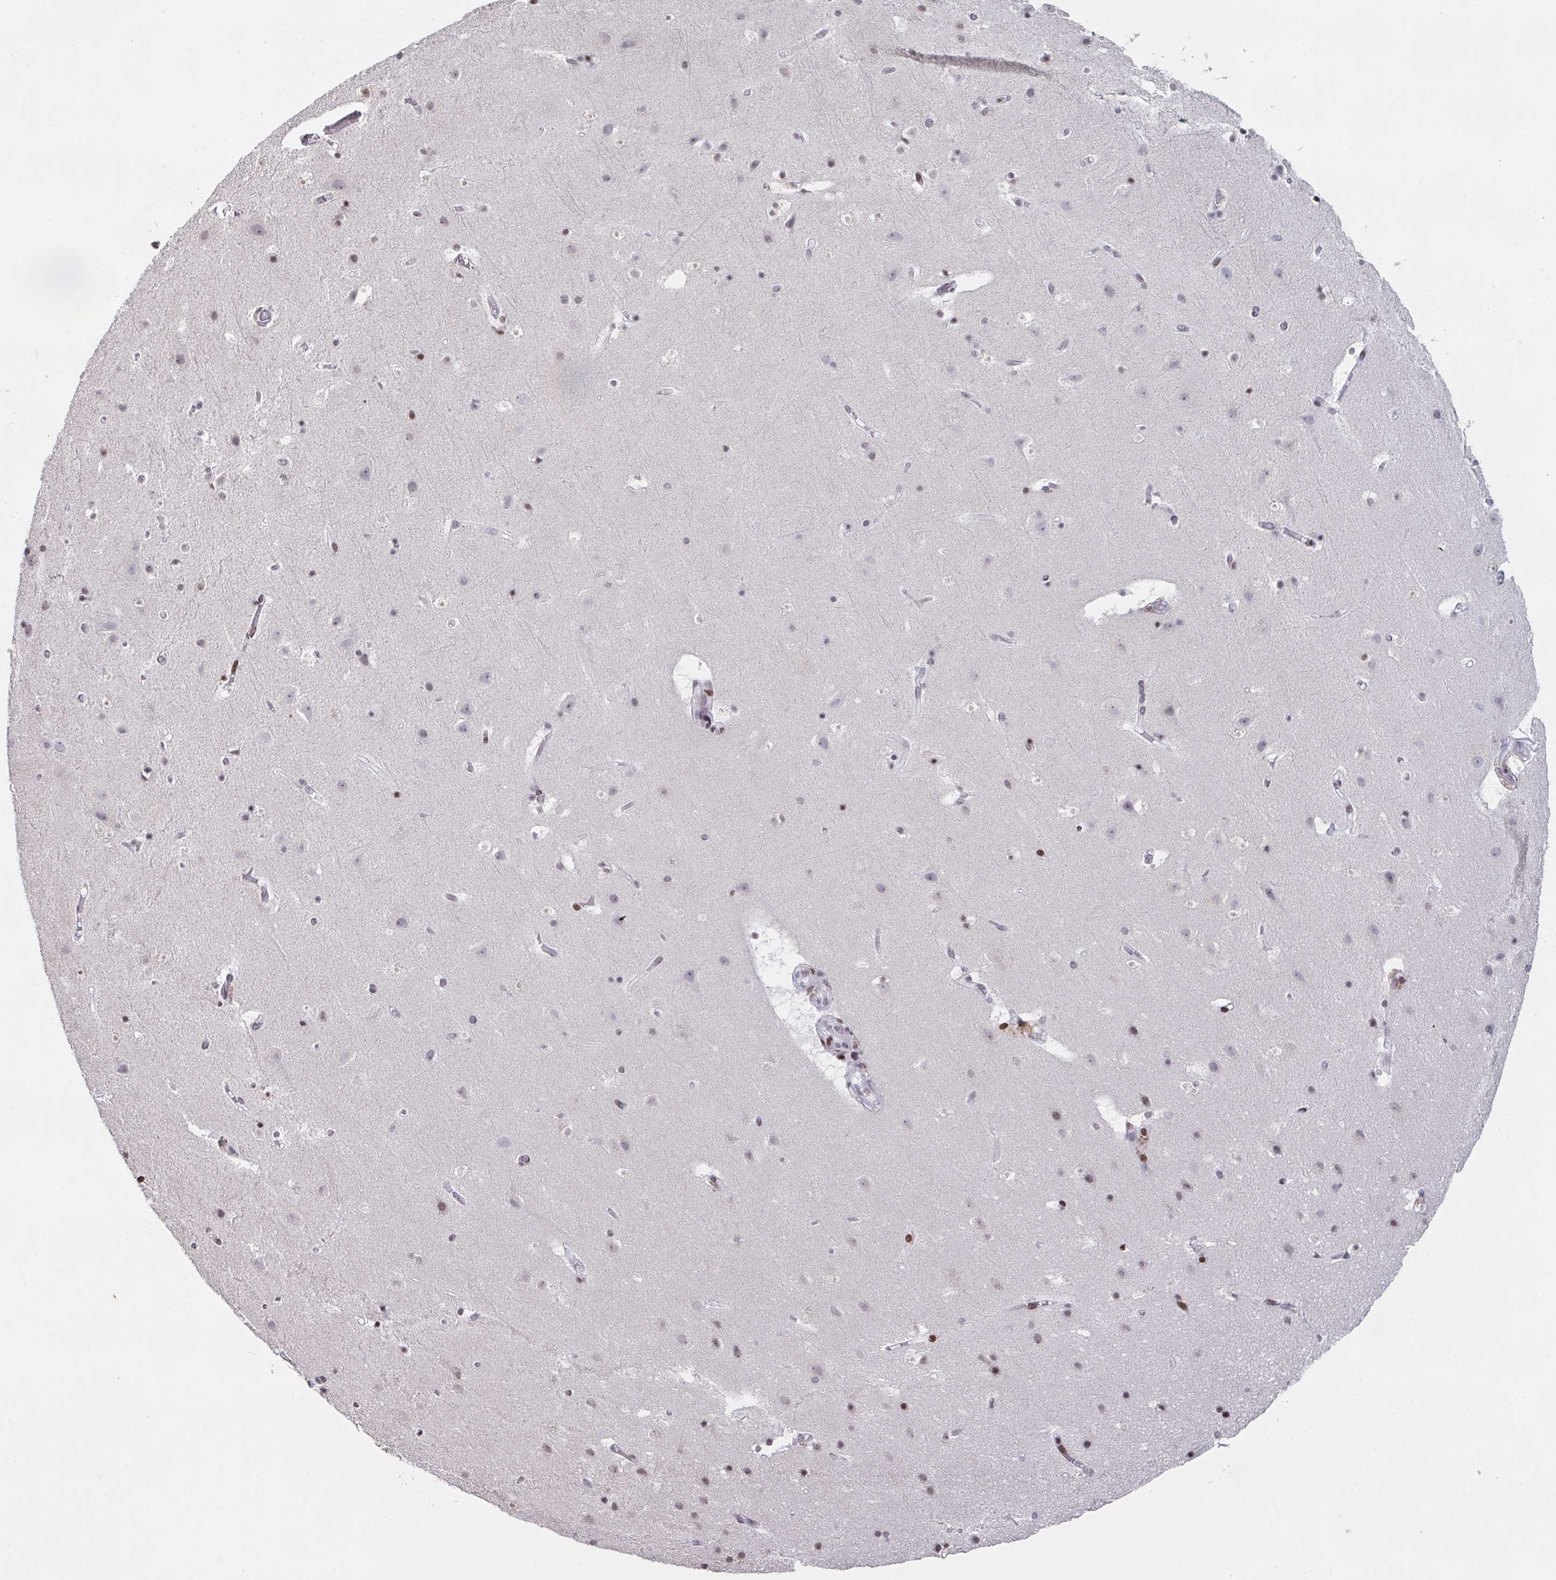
{"staining": {"intensity": "moderate", "quantity": "<25%", "location": "nuclear"}, "tissue": "cerebral cortex", "cell_type": "Endothelial cells", "image_type": "normal", "snomed": [{"axis": "morphology", "description": "Normal tissue, NOS"}, {"axis": "topography", "description": "Cerebral cortex"}], "caption": "IHC photomicrograph of benign human cerebral cortex stained for a protein (brown), which shows low levels of moderate nuclear positivity in approximately <25% of endothelial cells.", "gene": "PCDHB8", "patient": {"sex": "female", "age": 42}}